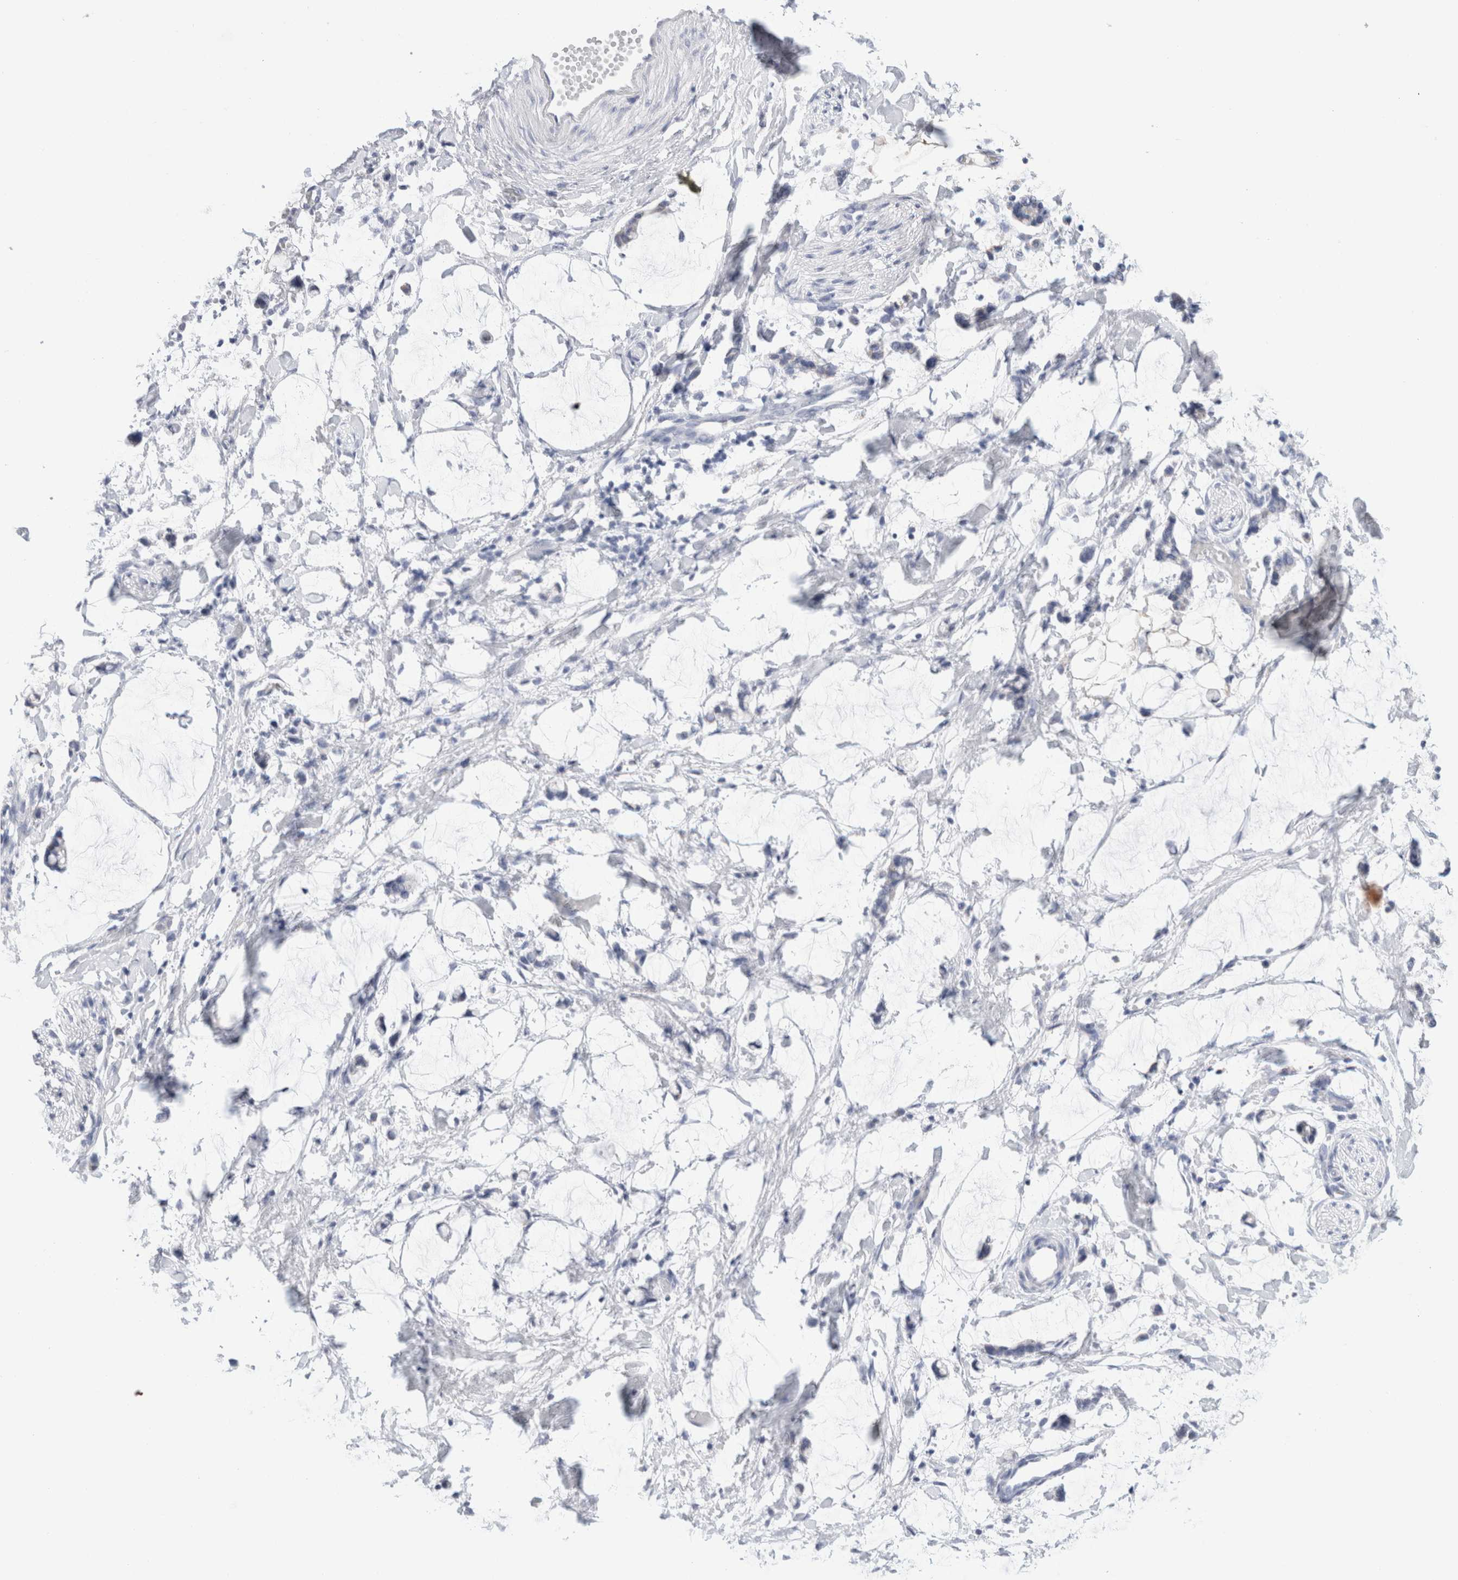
{"staining": {"intensity": "negative", "quantity": "none", "location": "none"}, "tissue": "adipose tissue", "cell_type": "Adipocytes", "image_type": "normal", "snomed": [{"axis": "morphology", "description": "Normal tissue, NOS"}, {"axis": "morphology", "description": "Adenocarcinoma, NOS"}, {"axis": "topography", "description": "Colon"}, {"axis": "topography", "description": "Peripheral nerve tissue"}], "caption": "Micrograph shows no significant protein positivity in adipocytes of benign adipose tissue.", "gene": "ECHDC2", "patient": {"sex": "male", "age": 14}}